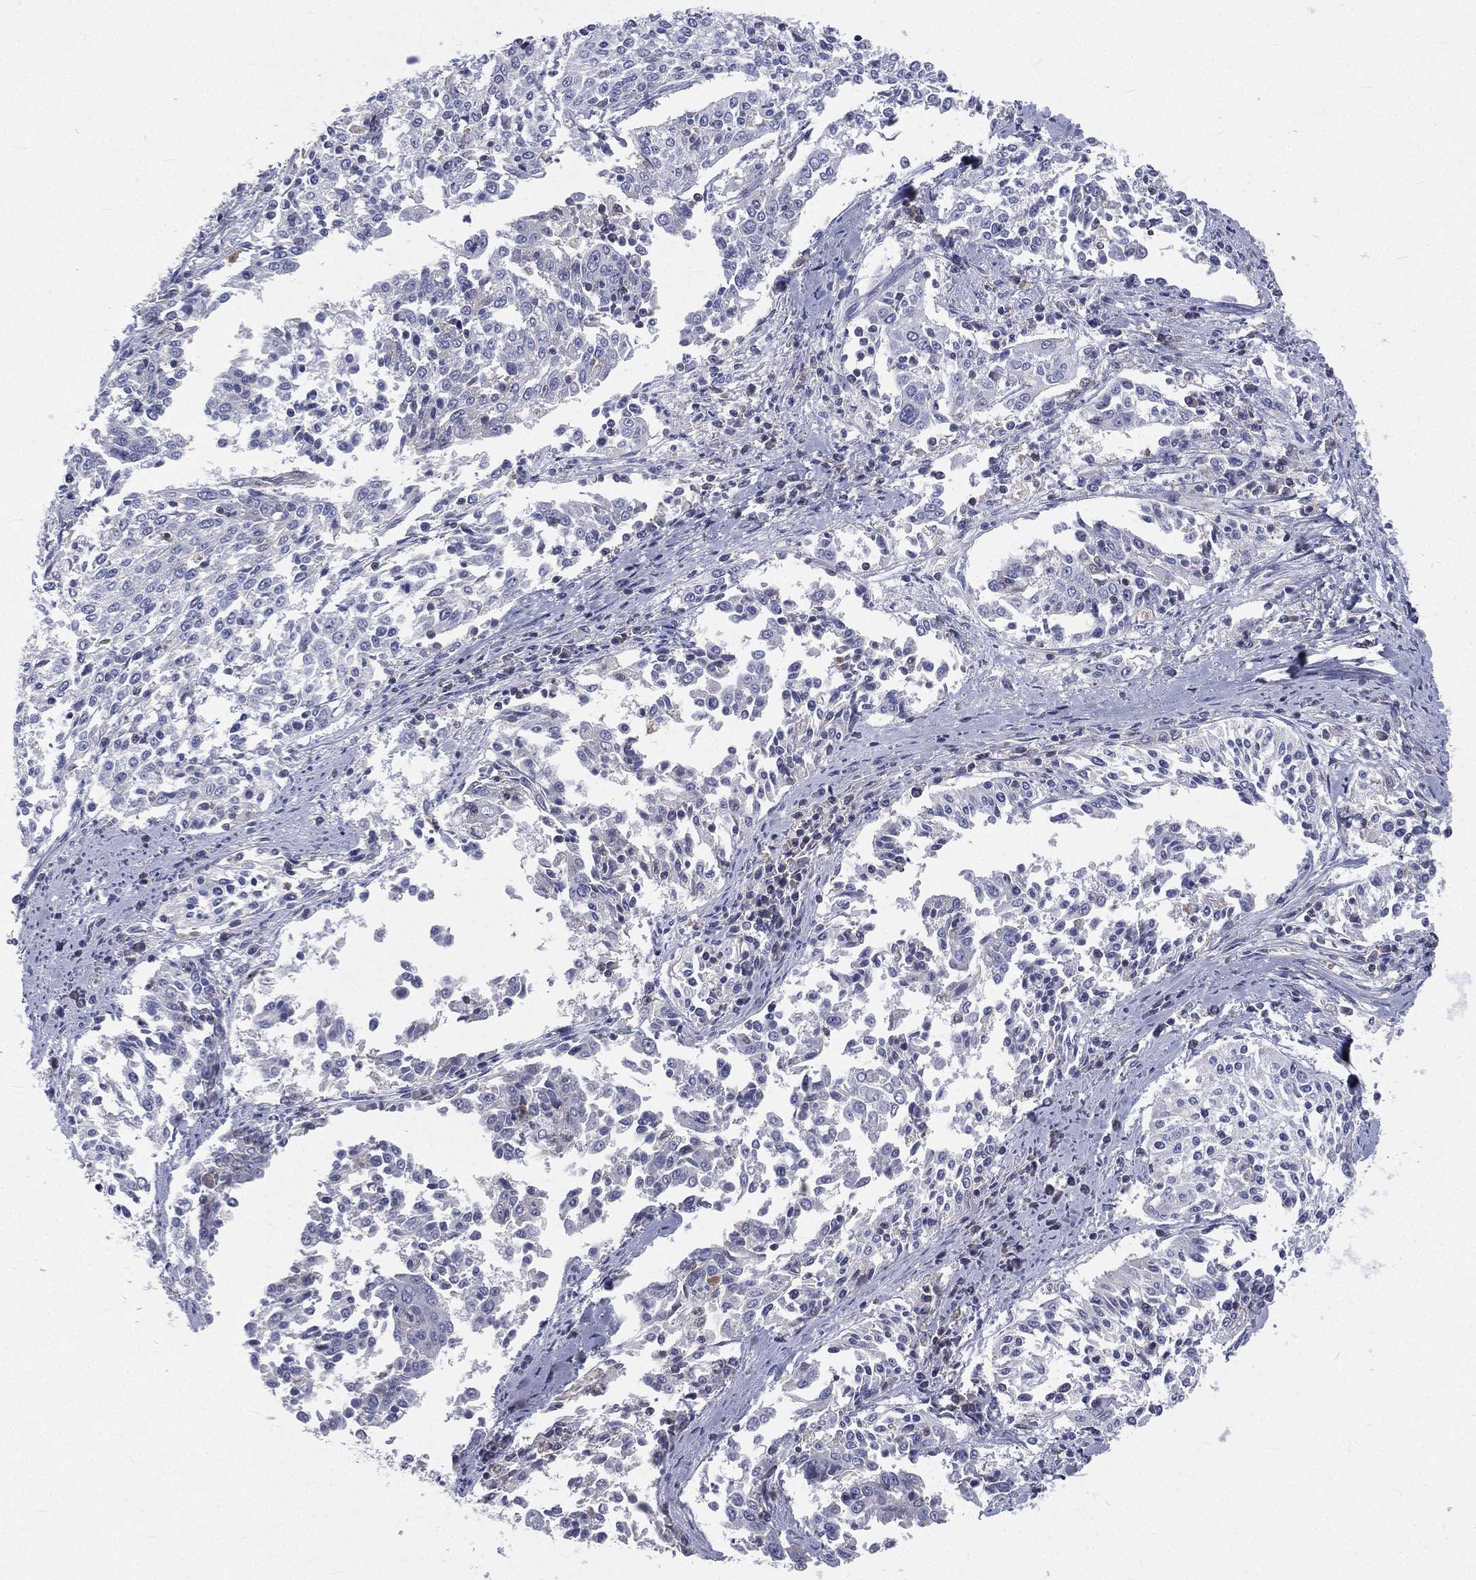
{"staining": {"intensity": "negative", "quantity": "none", "location": "none"}, "tissue": "cervical cancer", "cell_type": "Tumor cells", "image_type": "cancer", "snomed": [{"axis": "morphology", "description": "Squamous cell carcinoma, NOS"}, {"axis": "topography", "description": "Cervix"}], "caption": "Cervical cancer was stained to show a protein in brown. There is no significant staining in tumor cells.", "gene": "CD3D", "patient": {"sex": "female", "age": 41}}